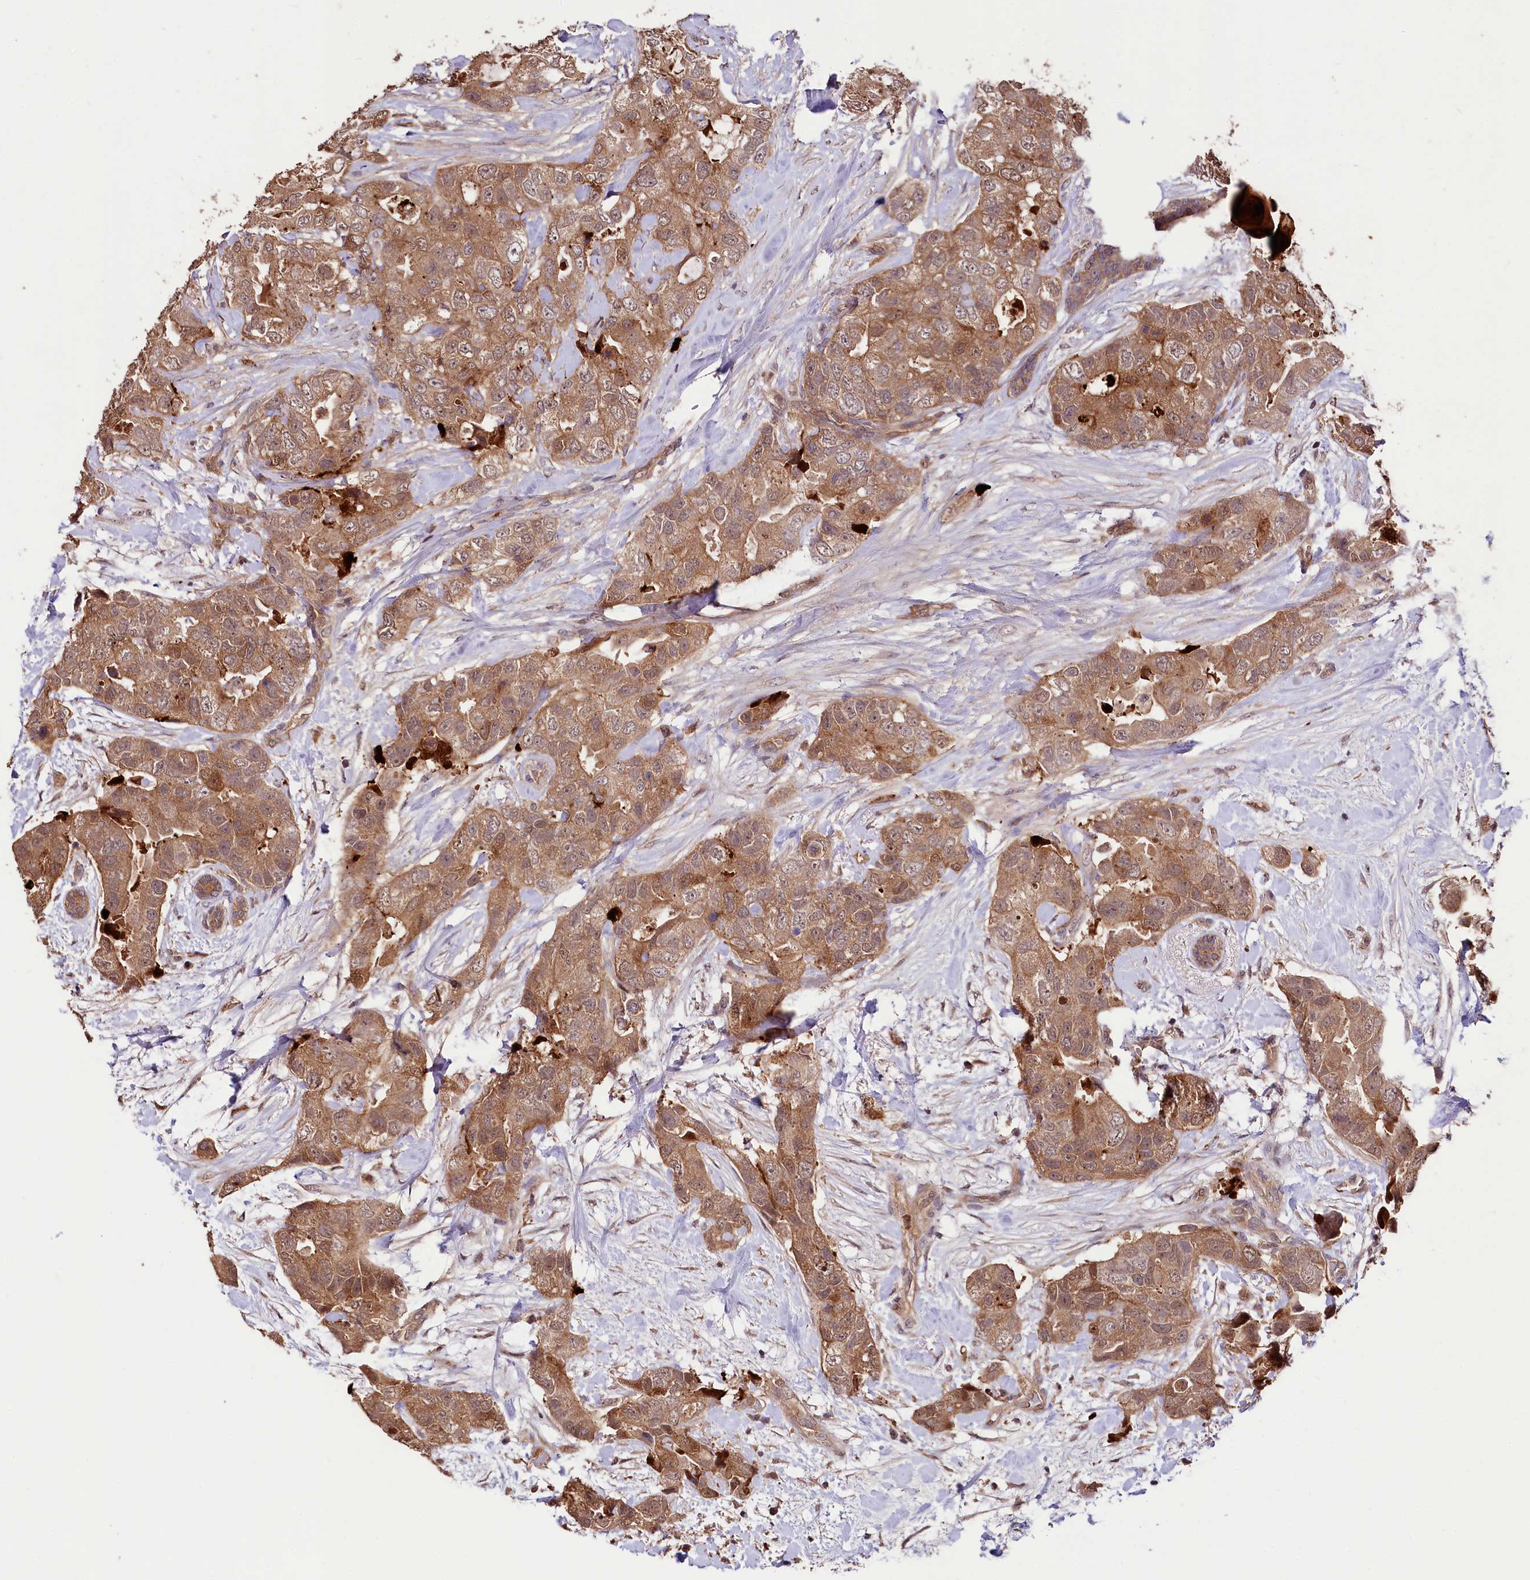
{"staining": {"intensity": "moderate", "quantity": ">75%", "location": "cytoplasmic/membranous"}, "tissue": "breast cancer", "cell_type": "Tumor cells", "image_type": "cancer", "snomed": [{"axis": "morphology", "description": "Duct carcinoma"}, {"axis": "topography", "description": "Breast"}], "caption": "Immunohistochemistry (IHC) of human breast cancer exhibits medium levels of moderate cytoplasmic/membranous expression in approximately >75% of tumor cells.", "gene": "KLRB1", "patient": {"sex": "female", "age": 62}}